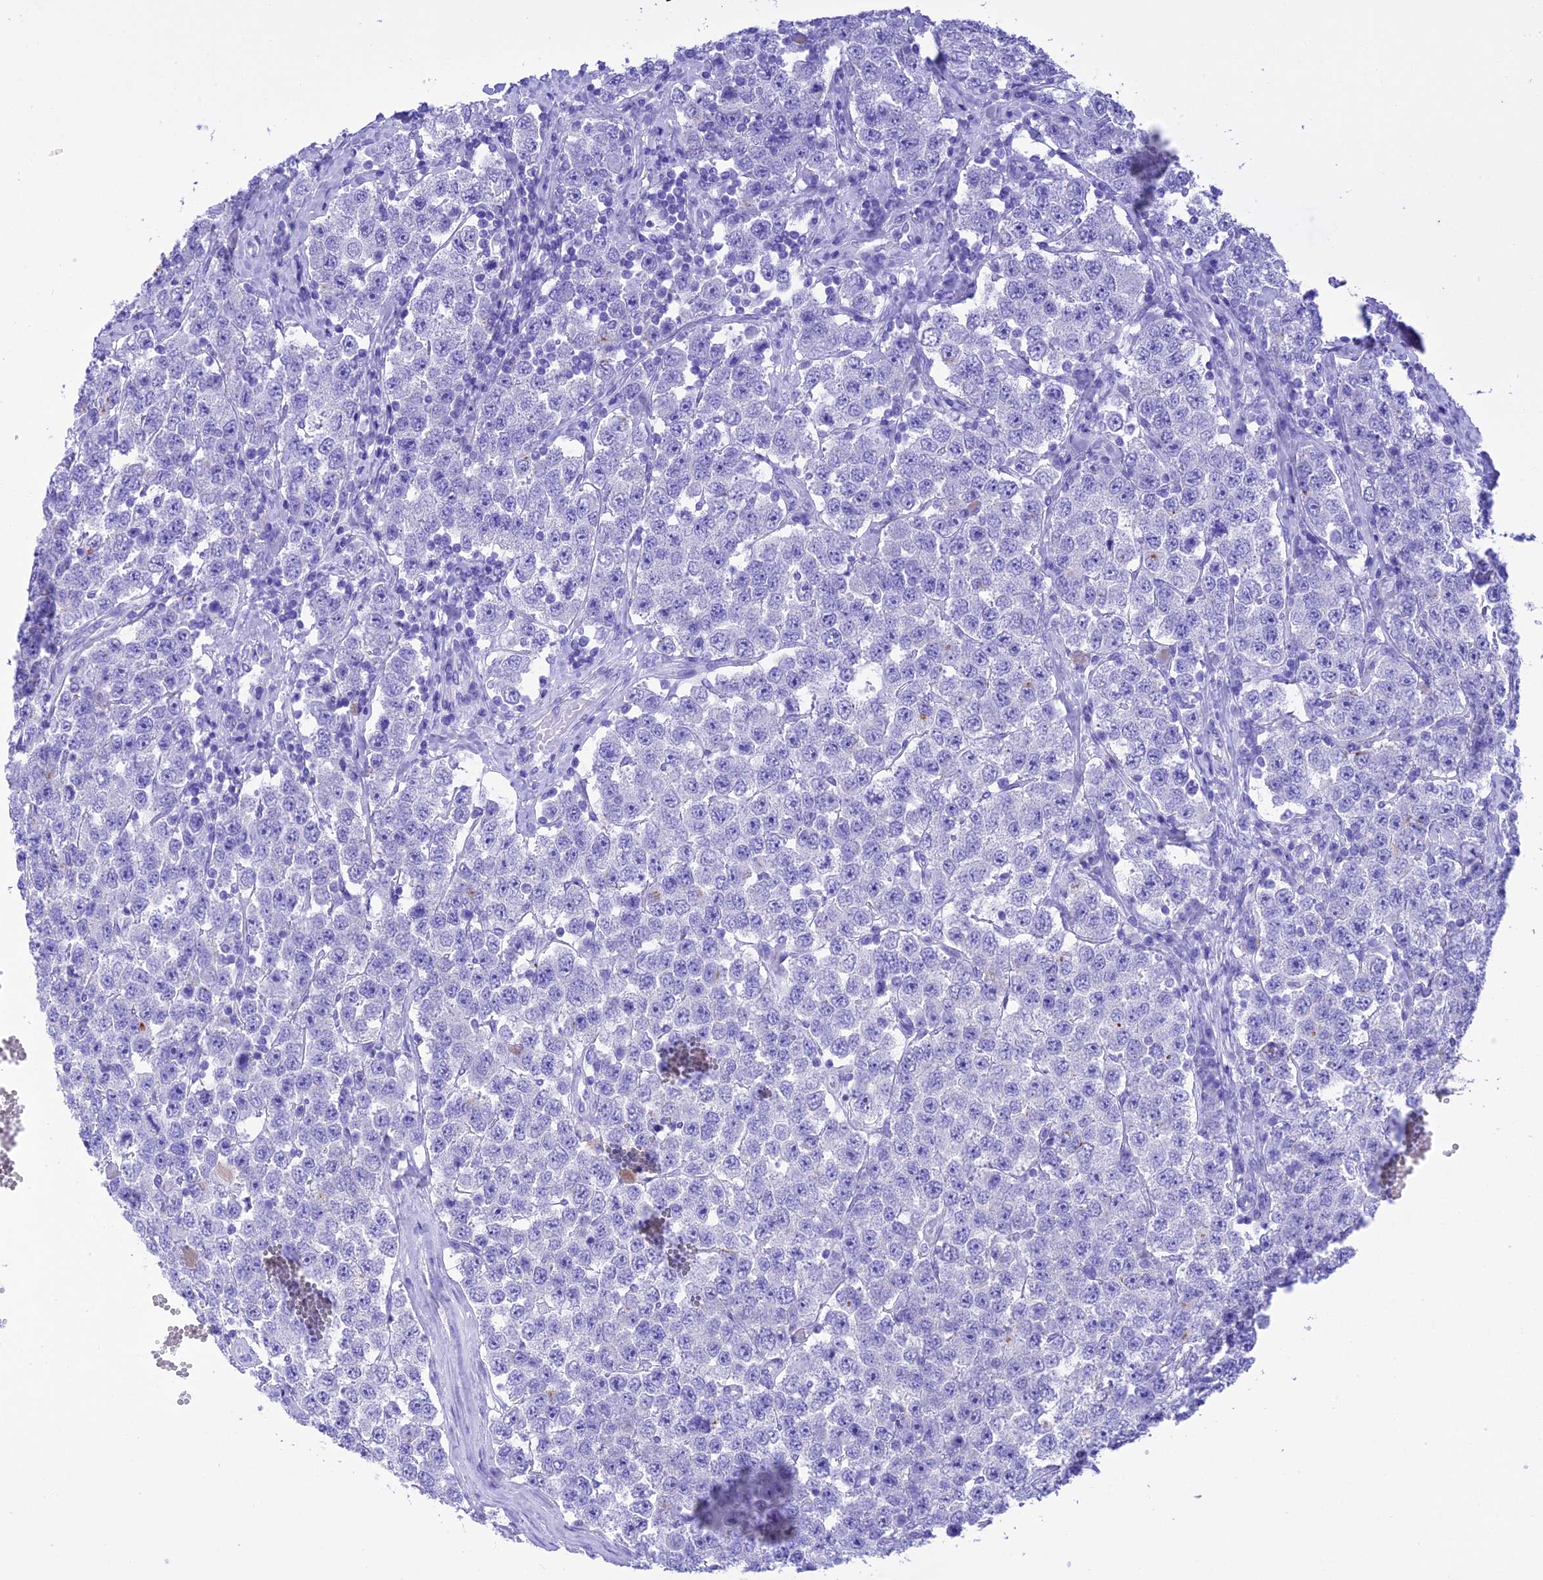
{"staining": {"intensity": "negative", "quantity": "none", "location": "none"}, "tissue": "testis cancer", "cell_type": "Tumor cells", "image_type": "cancer", "snomed": [{"axis": "morphology", "description": "Seminoma, NOS"}, {"axis": "topography", "description": "Testis"}], "caption": "Immunohistochemistry (IHC) micrograph of human testis cancer (seminoma) stained for a protein (brown), which reveals no expression in tumor cells.", "gene": "VPS52", "patient": {"sex": "male", "age": 28}}